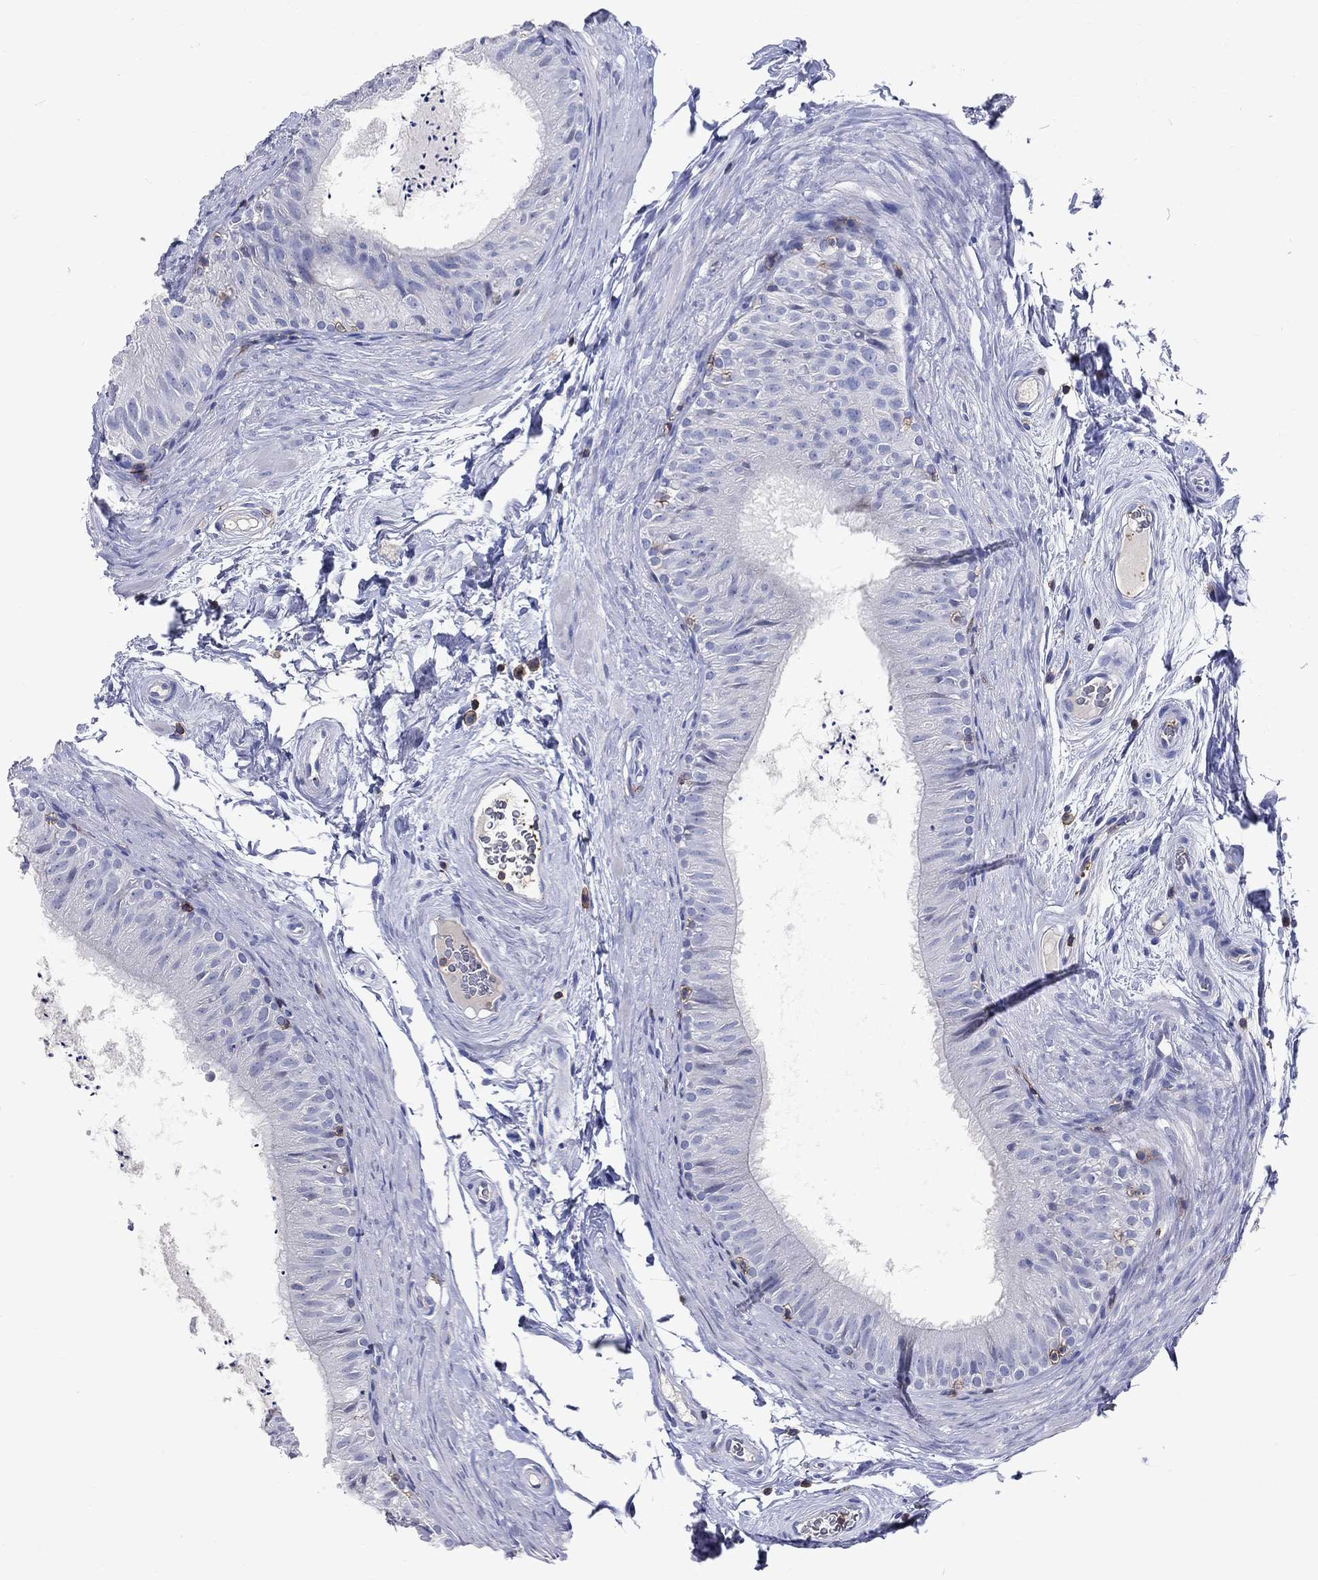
{"staining": {"intensity": "negative", "quantity": "none", "location": "none"}, "tissue": "epididymis", "cell_type": "Glandular cells", "image_type": "normal", "snomed": [{"axis": "morphology", "description": "Normal tissue, NOS"}, {"axis": "topography", "description": "Epididymis"}], "caption": "Immunohistochemistry (IHC) histopathology image of normal epididymis stained for a protein (brown), which displays no expression in glandular cells. (DAB IHC with hematoxylin counter stain).", "gene": "LAT", "patient": {"sex": "male", "age": 34}}